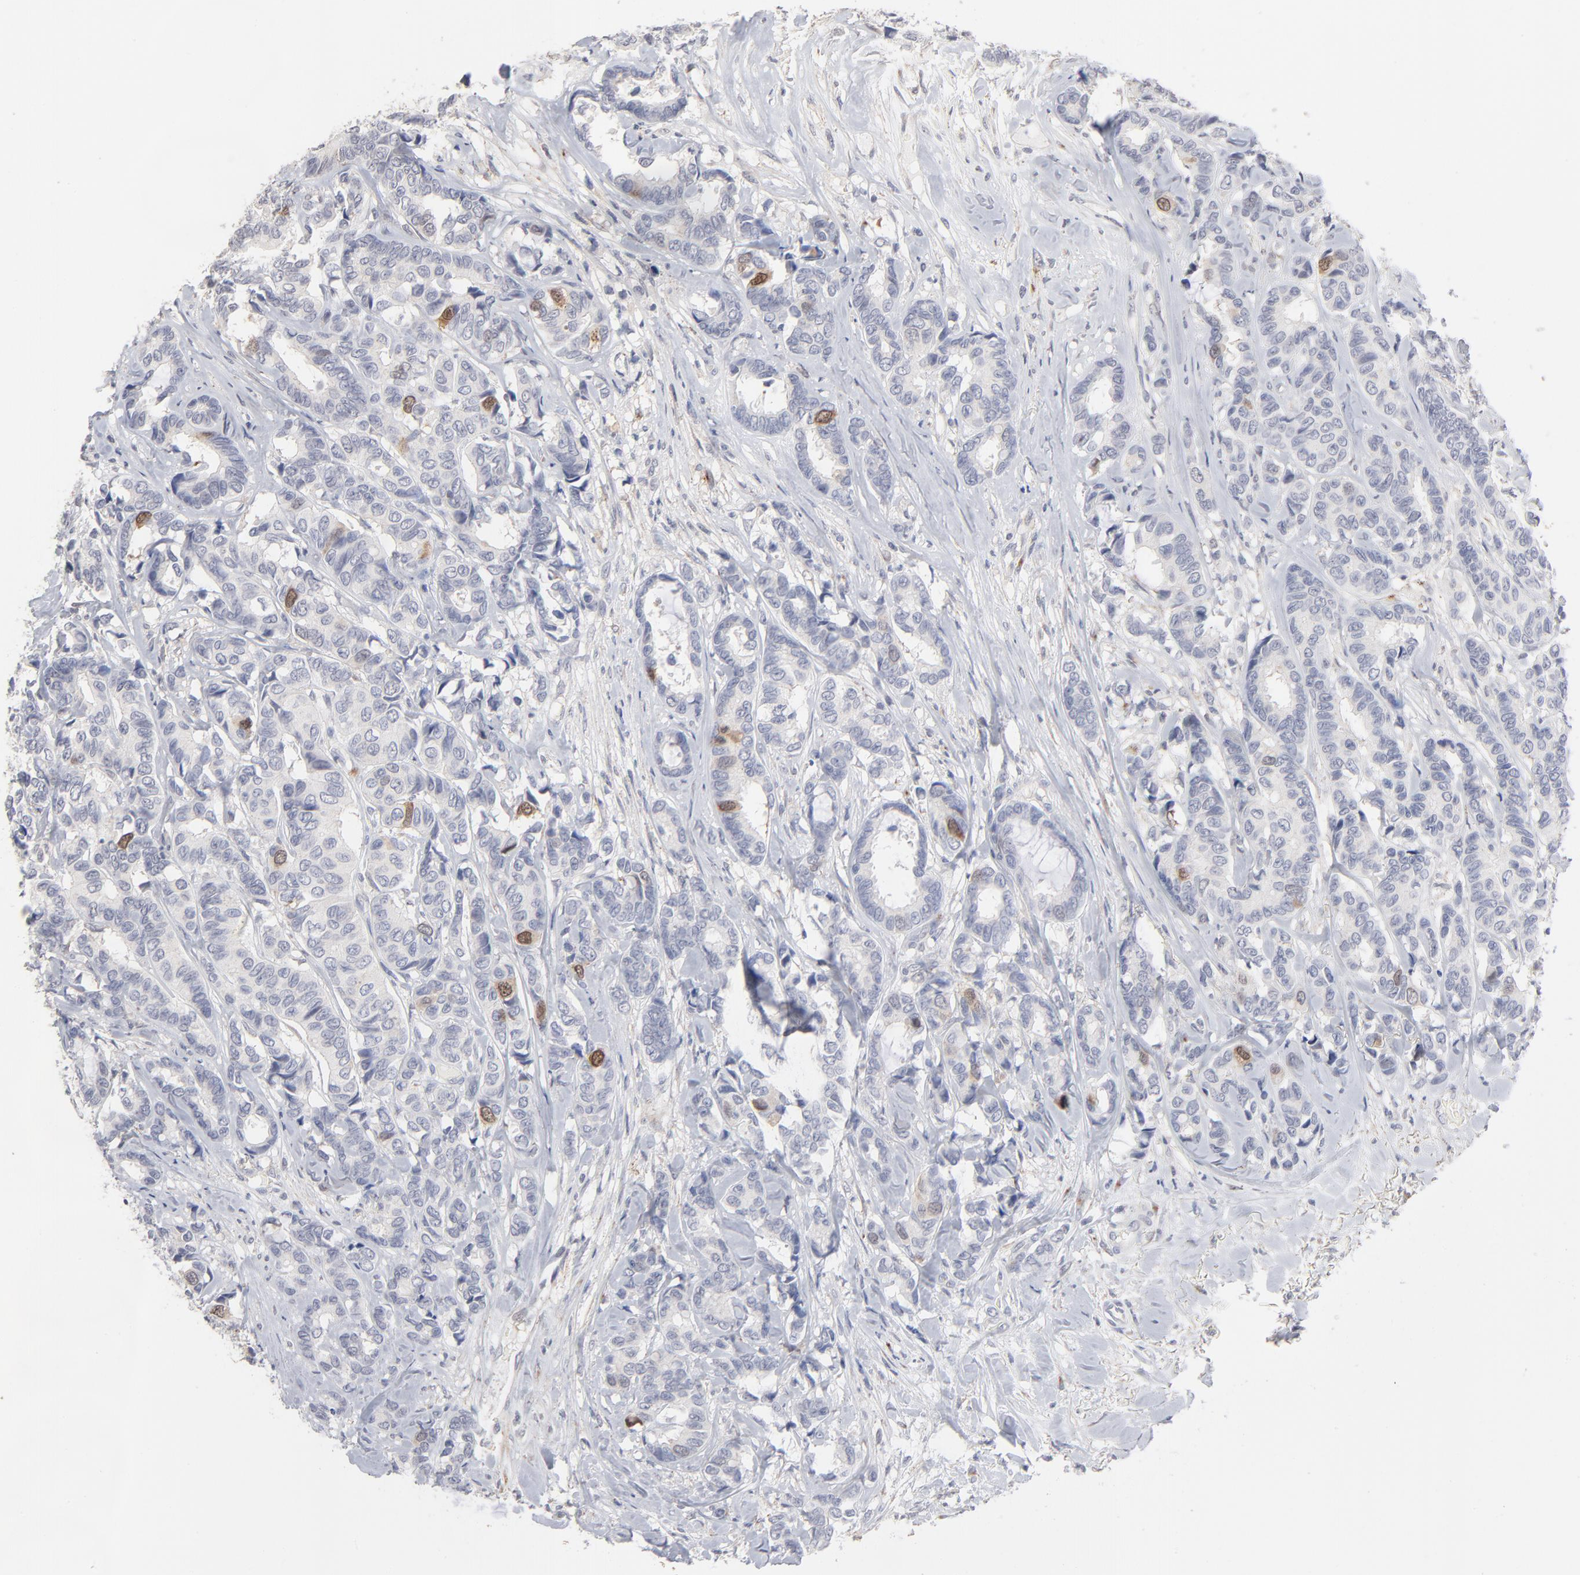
{"staining": {"intensity": "moderate", "quantity": "<25%", "location": "cytoplasmic/membranous,nuclear"}, "tissue": "breast cancer", "cell_type": "Tumor cells", "image_type": "cancer", "snomed": [{"axis": "morphology", "description": "Duct carcinoma"}, {"axis": "topography", "description": "Breast"}], "caption": "Human breast cancer stained with a protein marker reveals moderate staining in tumor cells.", "gene": "AURKA", "patient": {"sex": "female", "age": 87}}